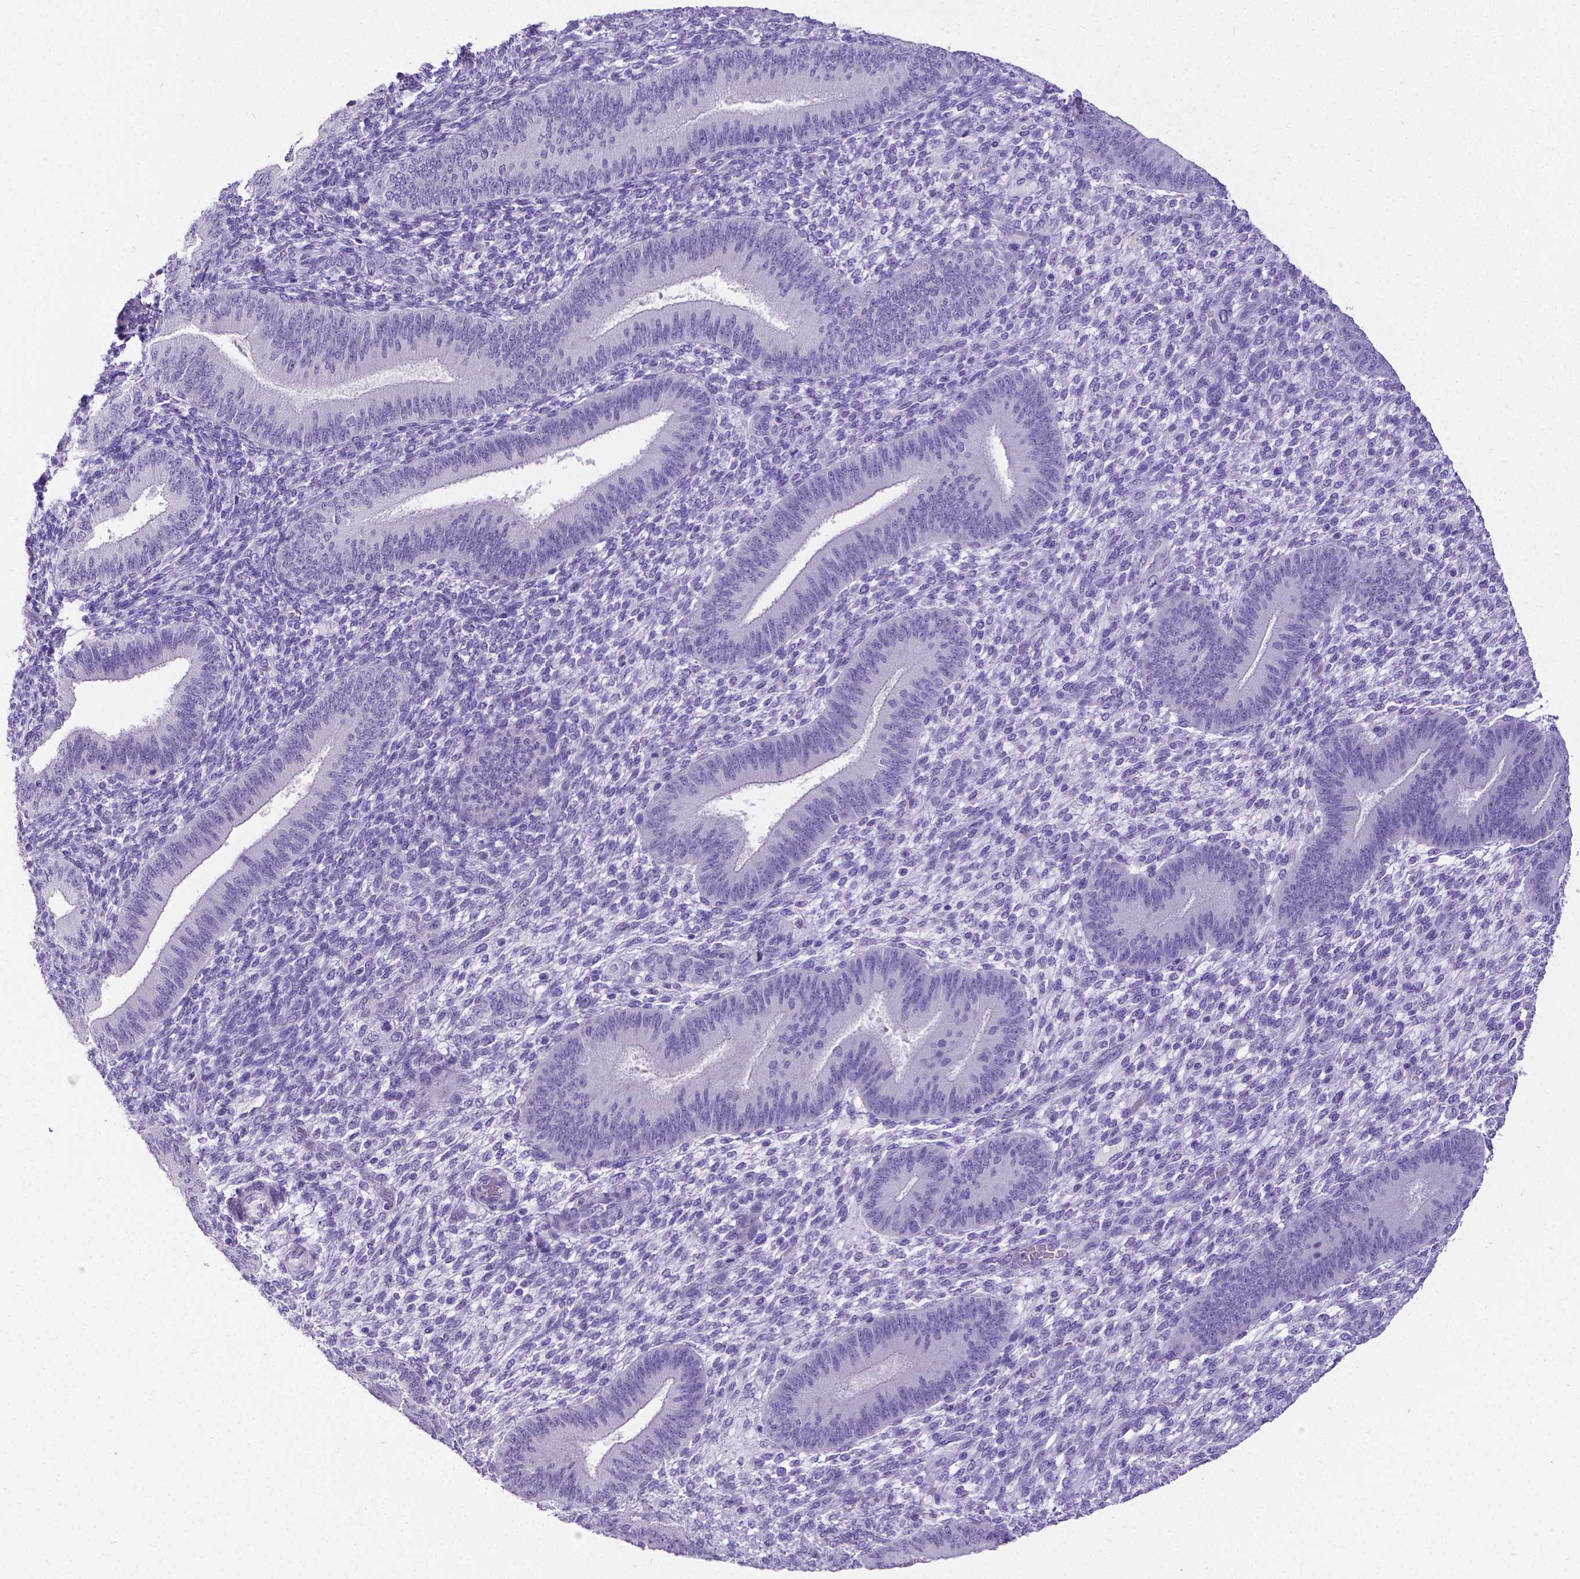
{"staining": {"intensity": "negative", "quantity": "none", "location": "none"}, "tissue": "endometrium", "cell_type": "Cells in endometrial stroma", "image_type": "normal", "snomed": [{"axis": "morphology", "description": "Normal tissue, NOS"}, {"axis": "topography", "description": "Endometrium"}], "caption": "The photomicrograph displays no significant expression in cells in endometrial stroma of endometrium.", "gene": "SATB2", "patient": {"sex": "female", "age": 39}}